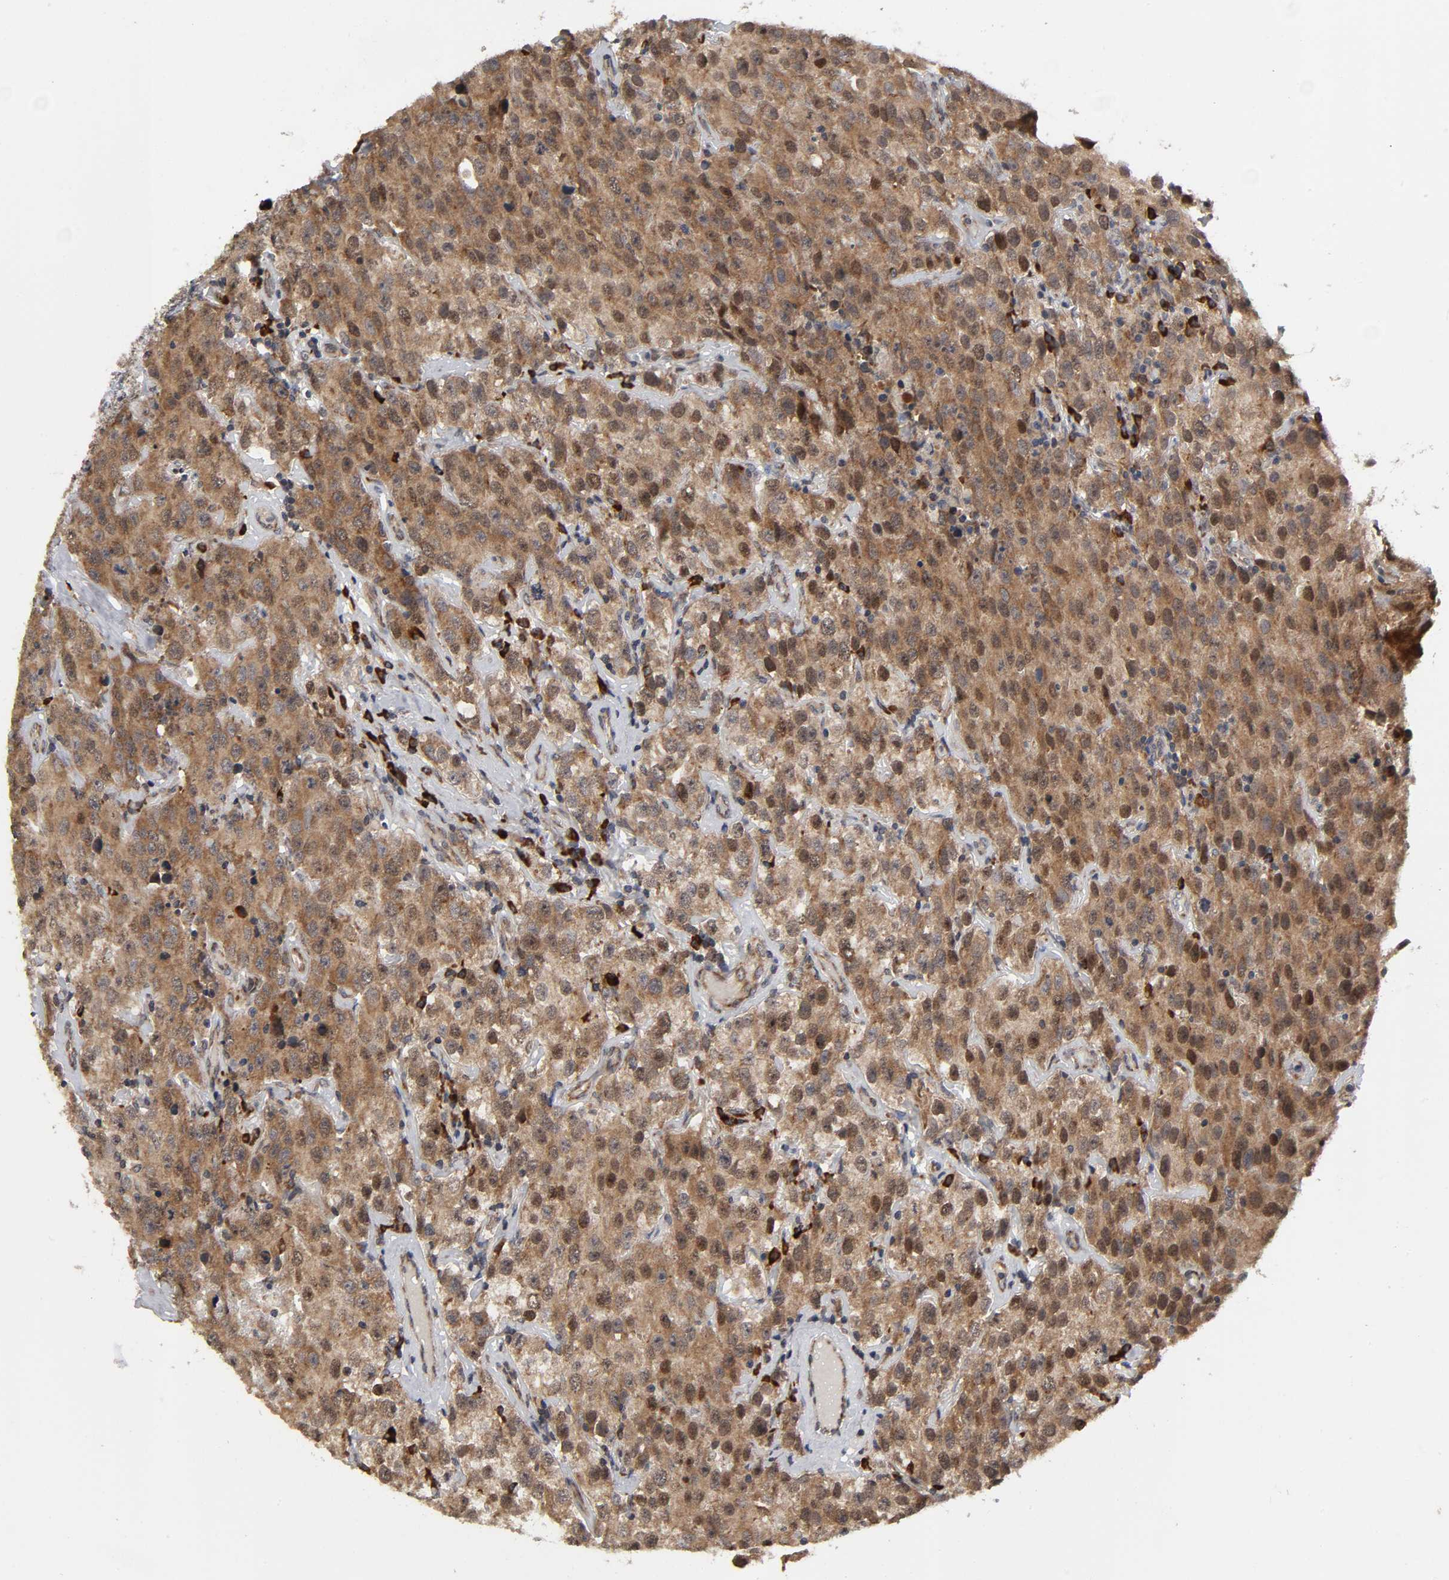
{"staining": {"intensity": "moderate", "quantity": ">75%", "location": "cytoplasmic/membranous,nuclear"}, "tissue": "testis cancer", "cell_type": "Tumor cells", "image_type": "cancer", "snomed": [{"axis": "morphology", "description": "Seminoma, NOS"}, {"axis": "topography", "description": "Testis"}], "caption": "IHC of human testis cancer (seminoma) exhibits medium levels of moderate cytoplasmic/membranous and nuclear positivity in about >75% of tumor cells.", "gene": "SLC30A9", "patient": {"sex": "male", "age": 52}}